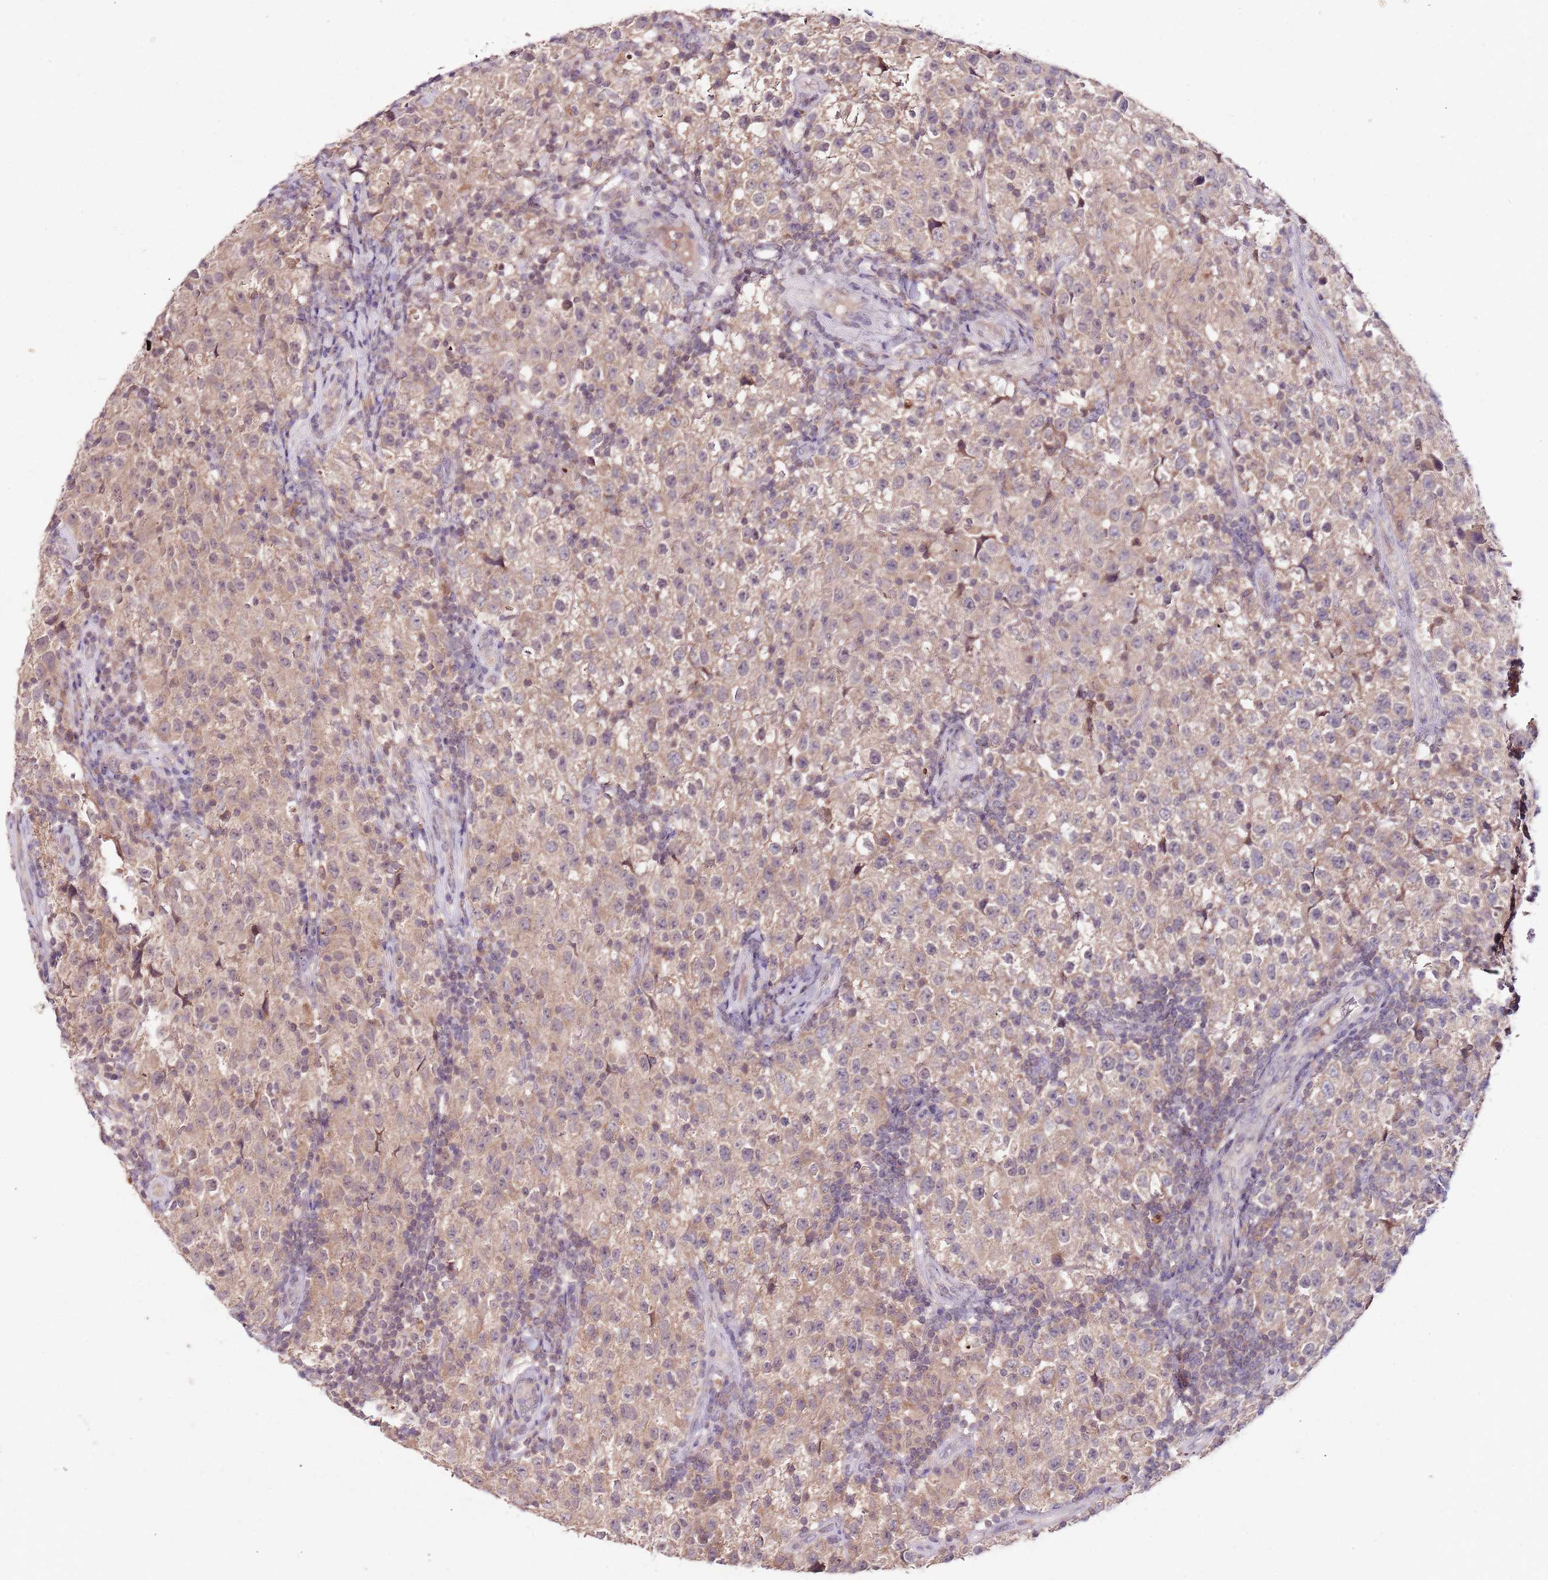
{"staining": {"intensity": "weak", "quantity": ">75%", "location": "cytoplasmic/membranous"}, "tissue": "testis cancer", "cell_type": "Tumor cells", "image_type": "cancer", "snomed": [{"axis": "morphology", "description": "Seminoma, NOS"}, {"axis": "morphology", "description": "Carcinoma, Embryonal, NOS"}, {"axis": "topography", "description": "Testis"}], "caption": "Immunohistochemistry (IHC) histopathology image of neoplastic tissue: embryonal carcinoma (testis) stained using immunohistochemistry reveals low levels of weak protein expression localized specifically in the cytoplasmic/membranous of tumor cells, appearing as a cytoplasmic/membranous brown color.", "gene": "NRDE2", "patient": {"sex": "male", "age": 41}}